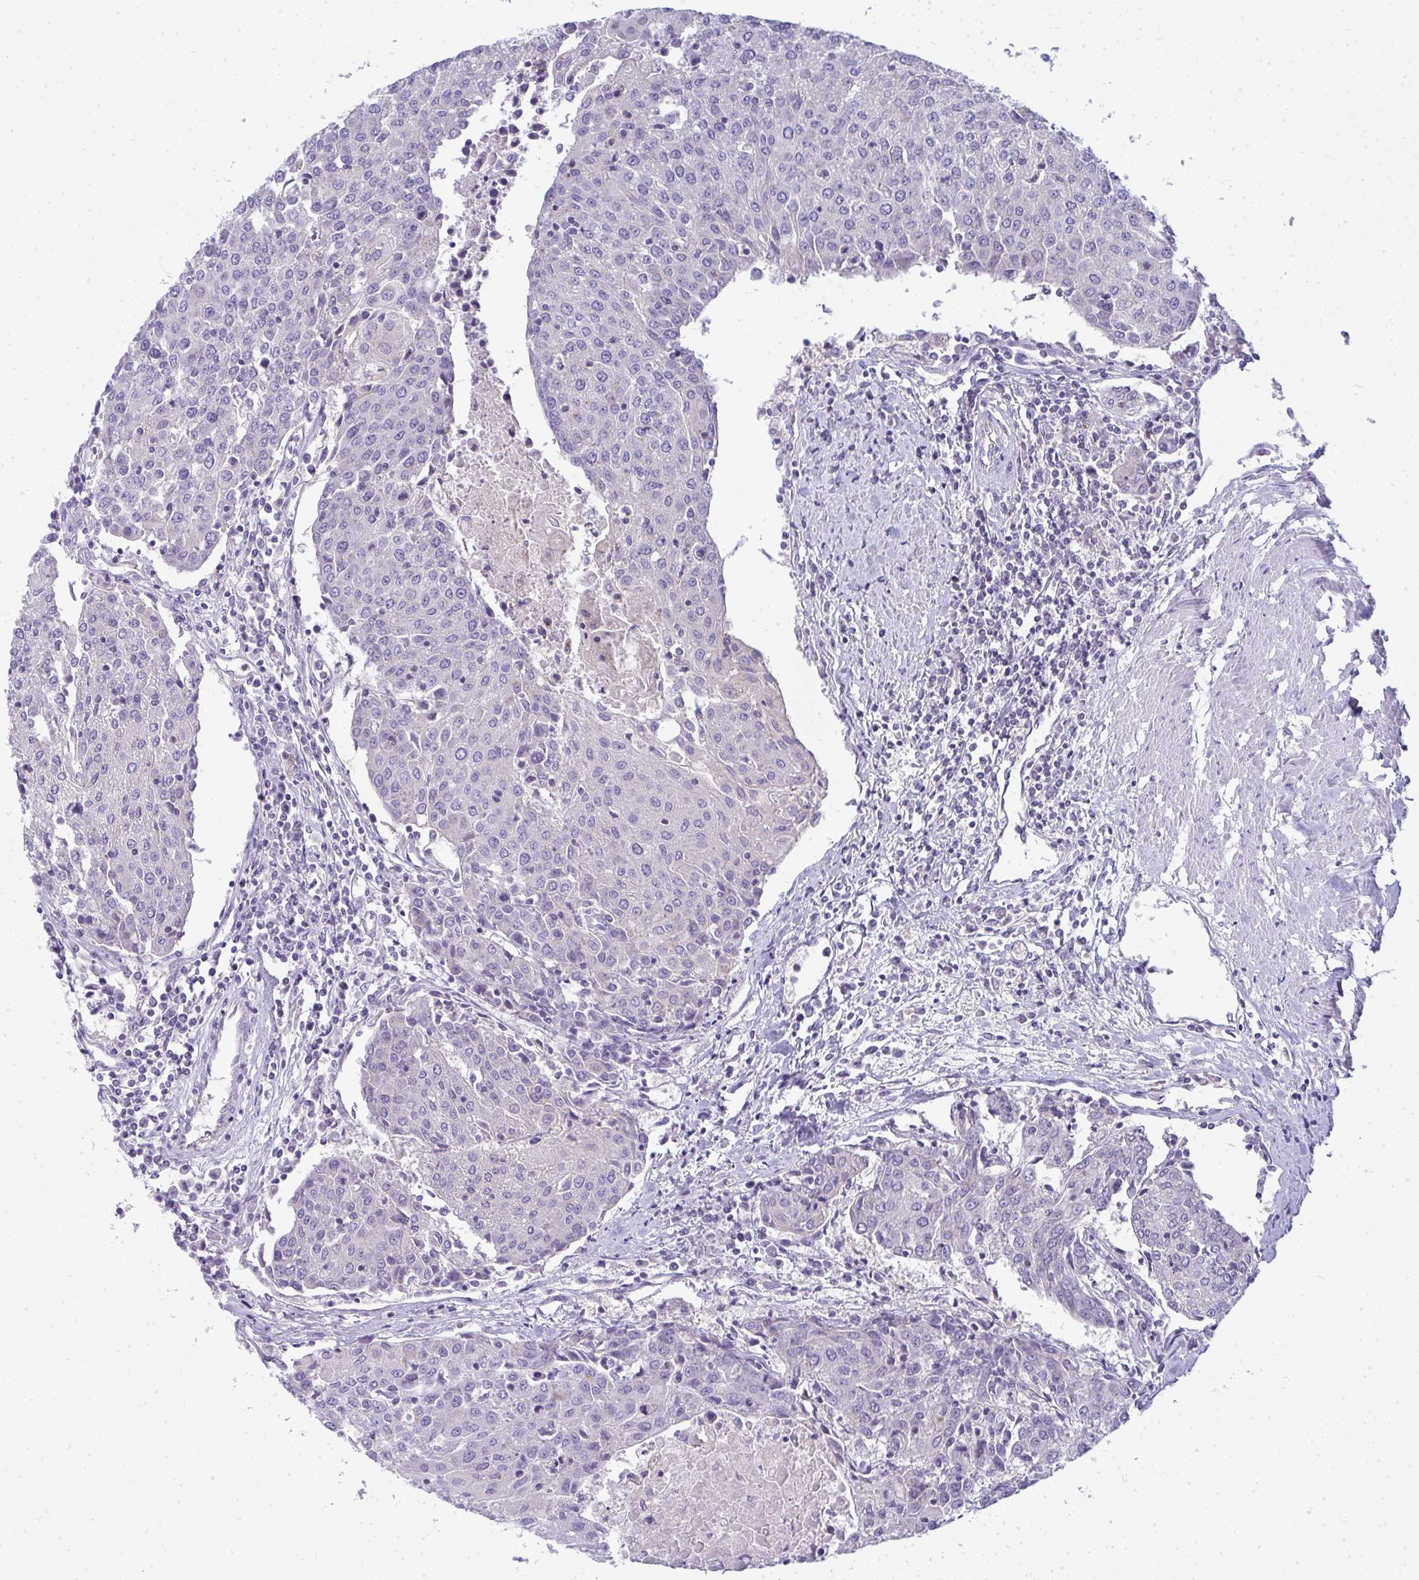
{"staining": {"intensity": "negative", "quantity": "none", "location": "none"}, "tissue": "urothelial cancer", "cell_type": "Tumor cells", "image_type": "cancer", "snomed": [{"axis": "morphology", "description": "Urothelial carcinoma, High grade"}, {"axis": "topography", "description": "Urinary bladder"}], "caption": "Tumor cells show no significant expression in high-grade urothelial carcinoma.", "gene": "VPS4B", "patient": {"sex": "female", "age": 85}}